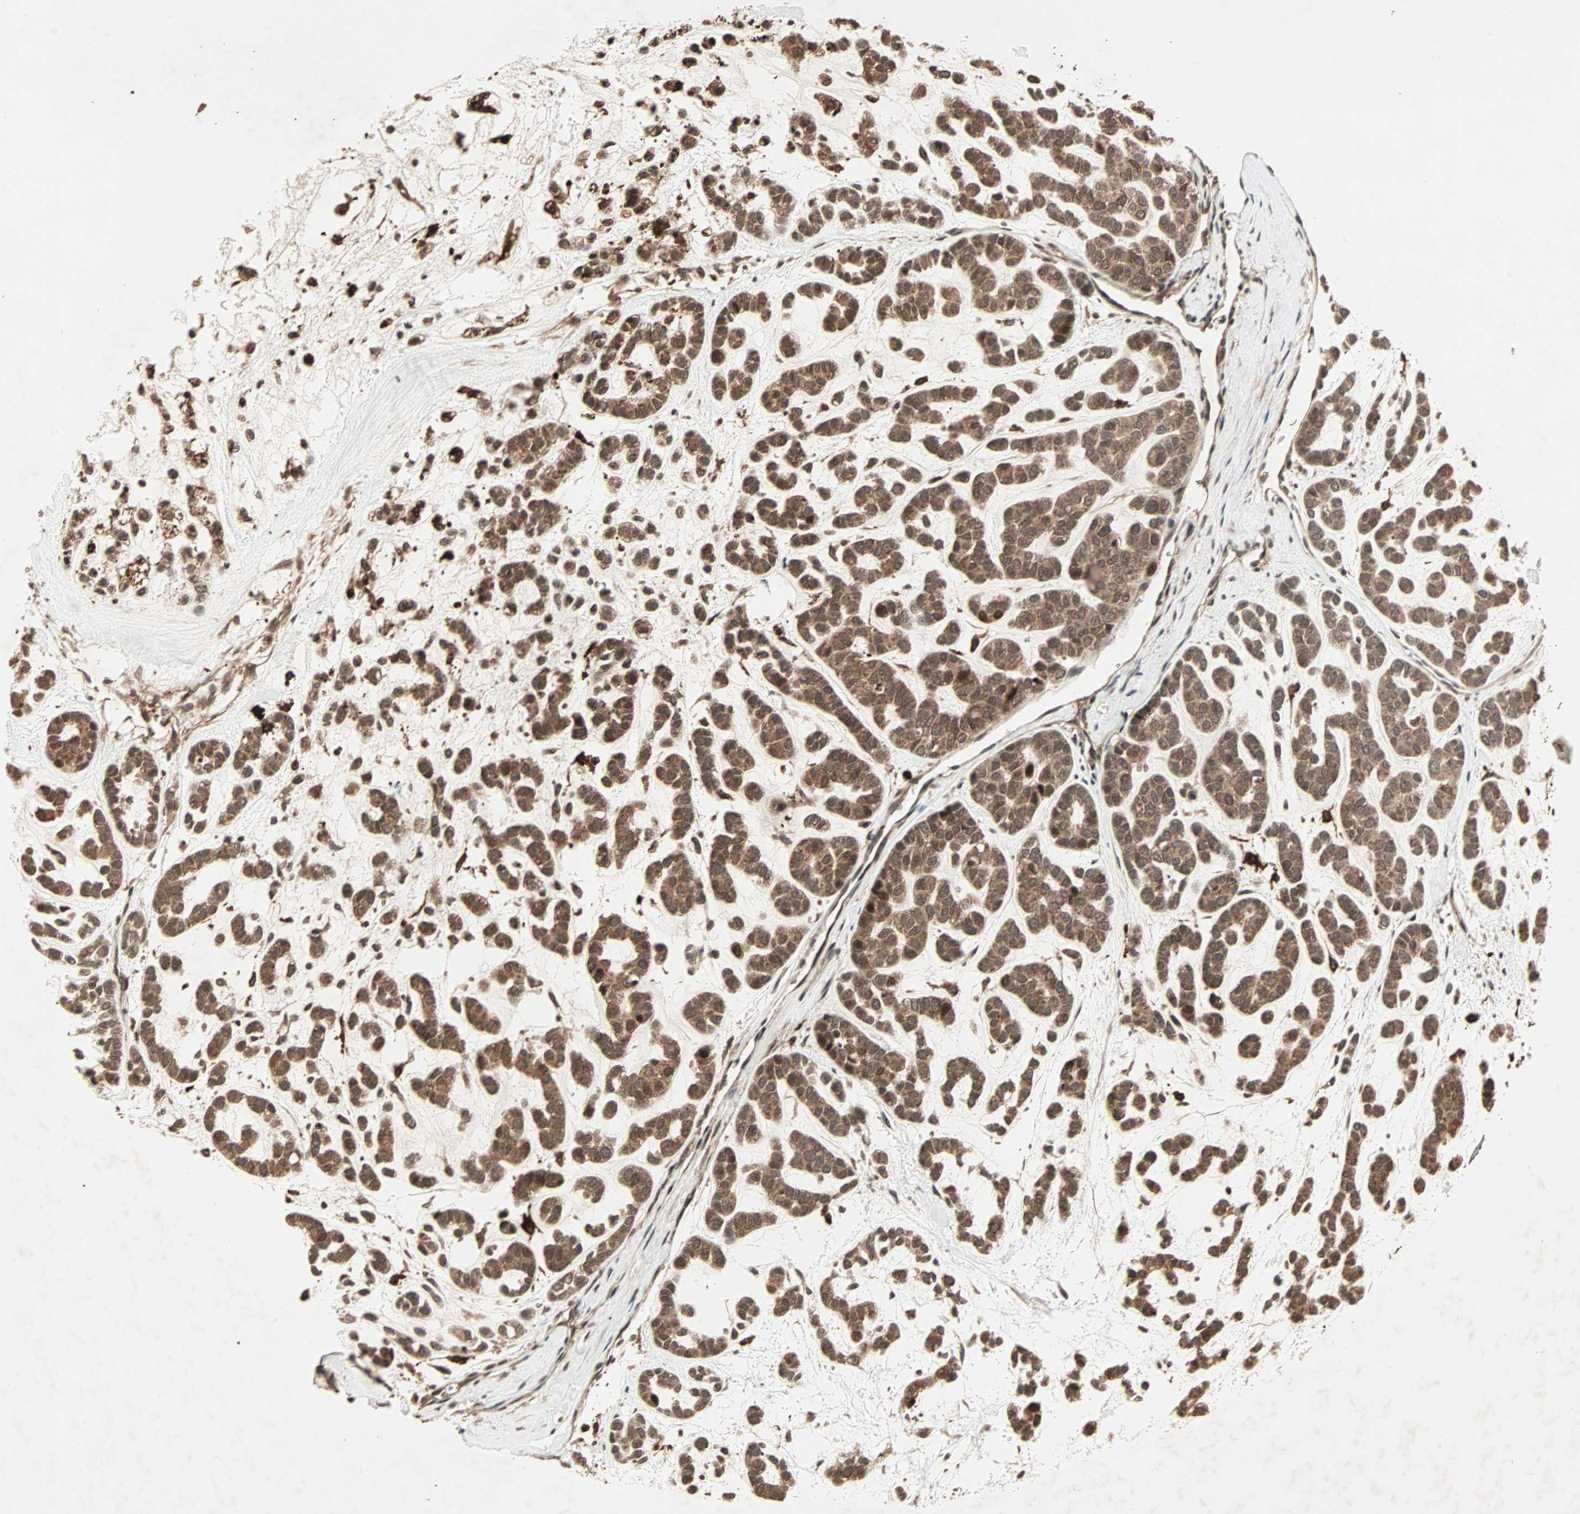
{"staining": {"intensity": "moderate", "quantity": ">75%", "location": "cytoplasmic/membranous"}, "tissue": "head and neck cancer", "cell_type": "Tumor cells", "image_type": "cancer", "snomed": [{"axis": "morphology", "description": "Adenocarcinoma, NOS"}, {"axis": "morphology", "description": "Adenoma, NOS"}, {"axis": "topography", "description": "Head-Neck"}], "caption": "Adenocarcinoma (head and neck) stained with a protein marker shows moderate staining in tumor cells.", "gene": "RFFL", "patient": {"sex": "female", "age": 55}}